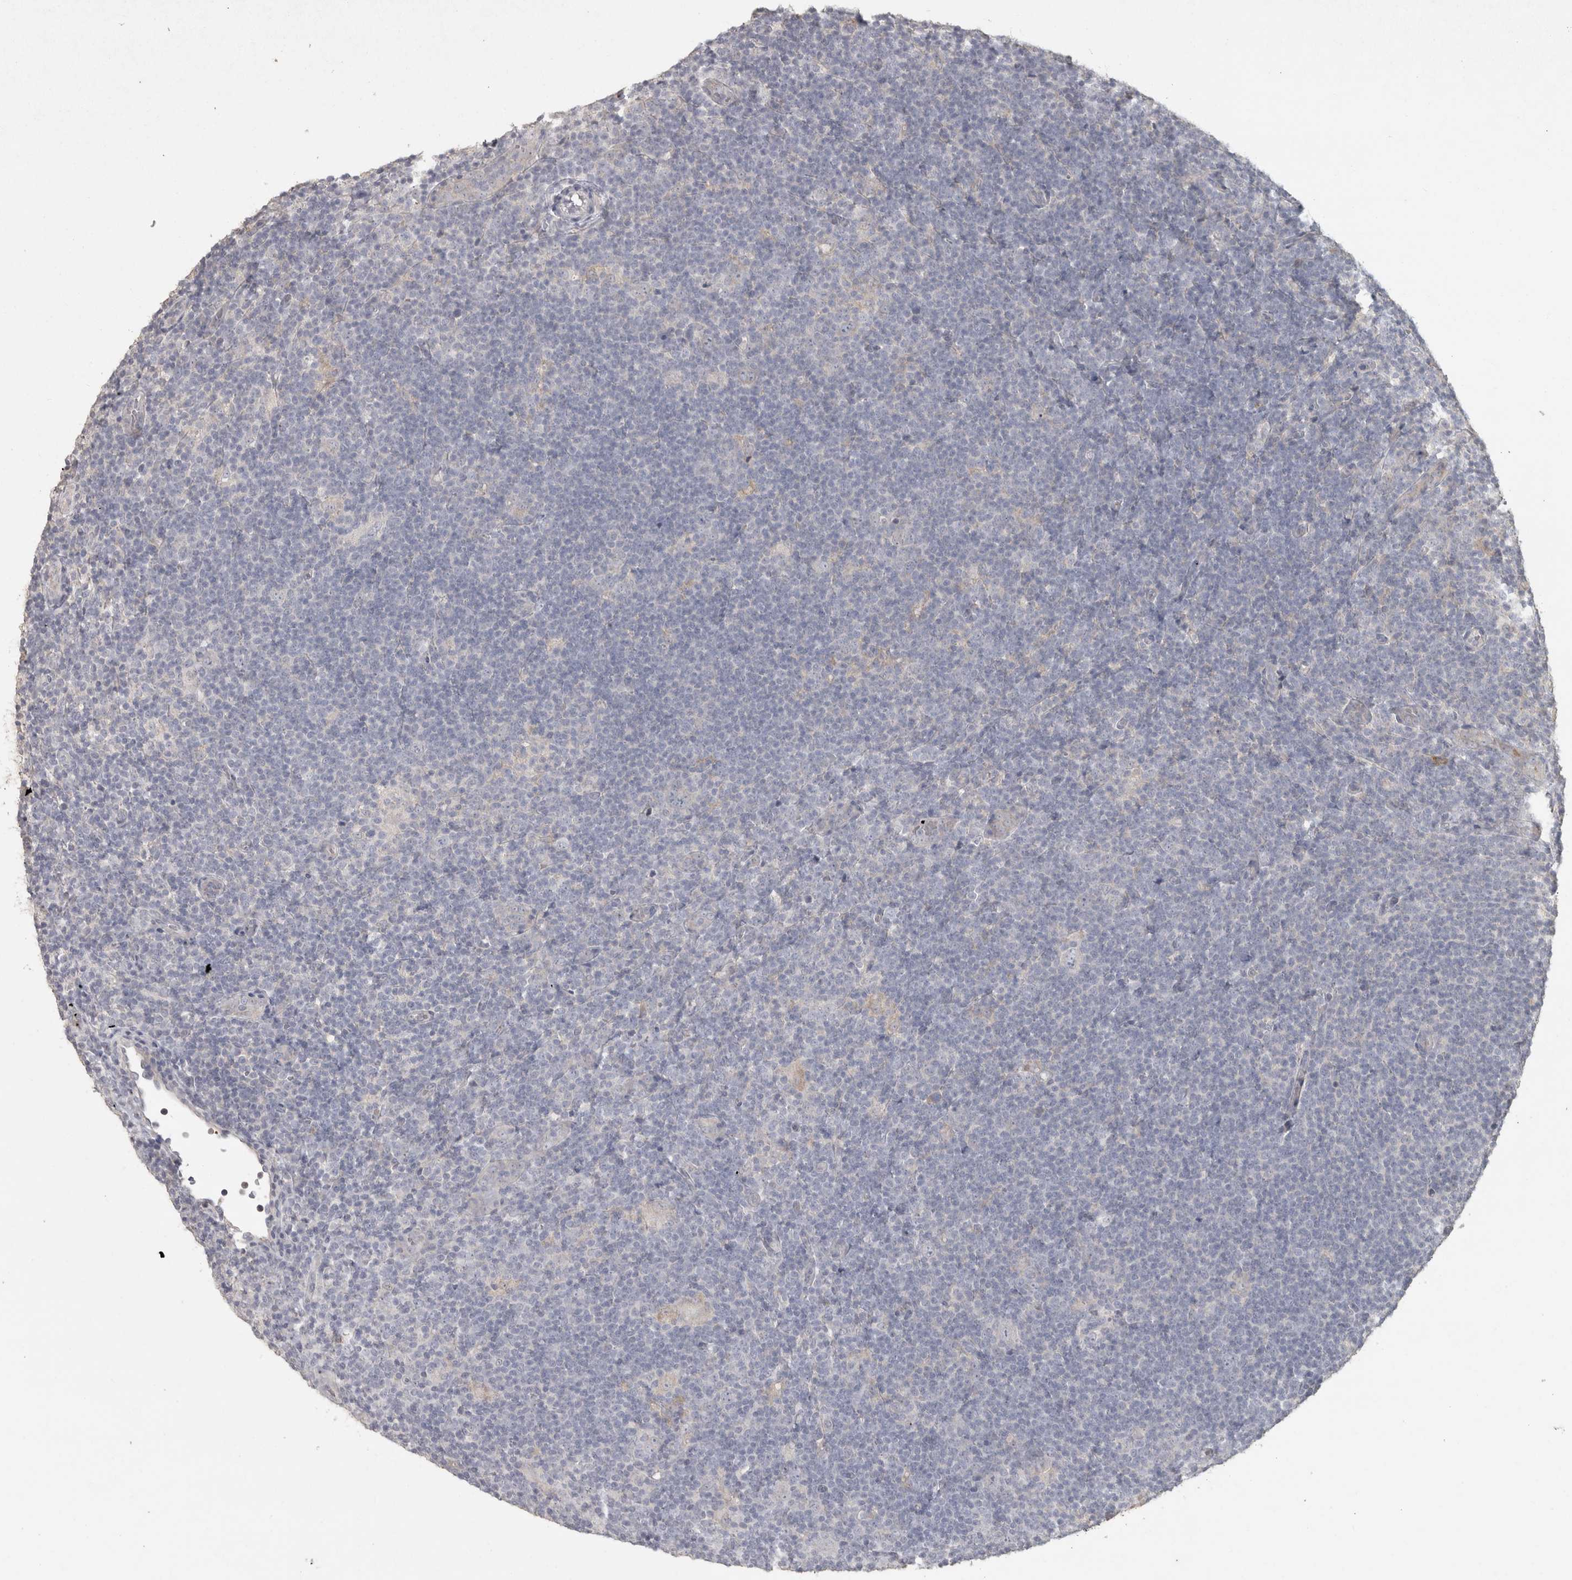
{"staining": {"intensity": "negative", "quantity": "none", "location": "none"}, "tissue": "lymphoma", "cell_type": "Tumor cells", "image_type": "cancer", "snomed": [{"axis": "morphology", "description": "Hodgkin's disease, NOS"}, {"axis": "topography", "description": "Lymph node"}], "caption": "The image displays no significant positivity in tumor cells of lymphoma.", "gene": "OSTN", "patient": {"sex": "female", "age": 57}}